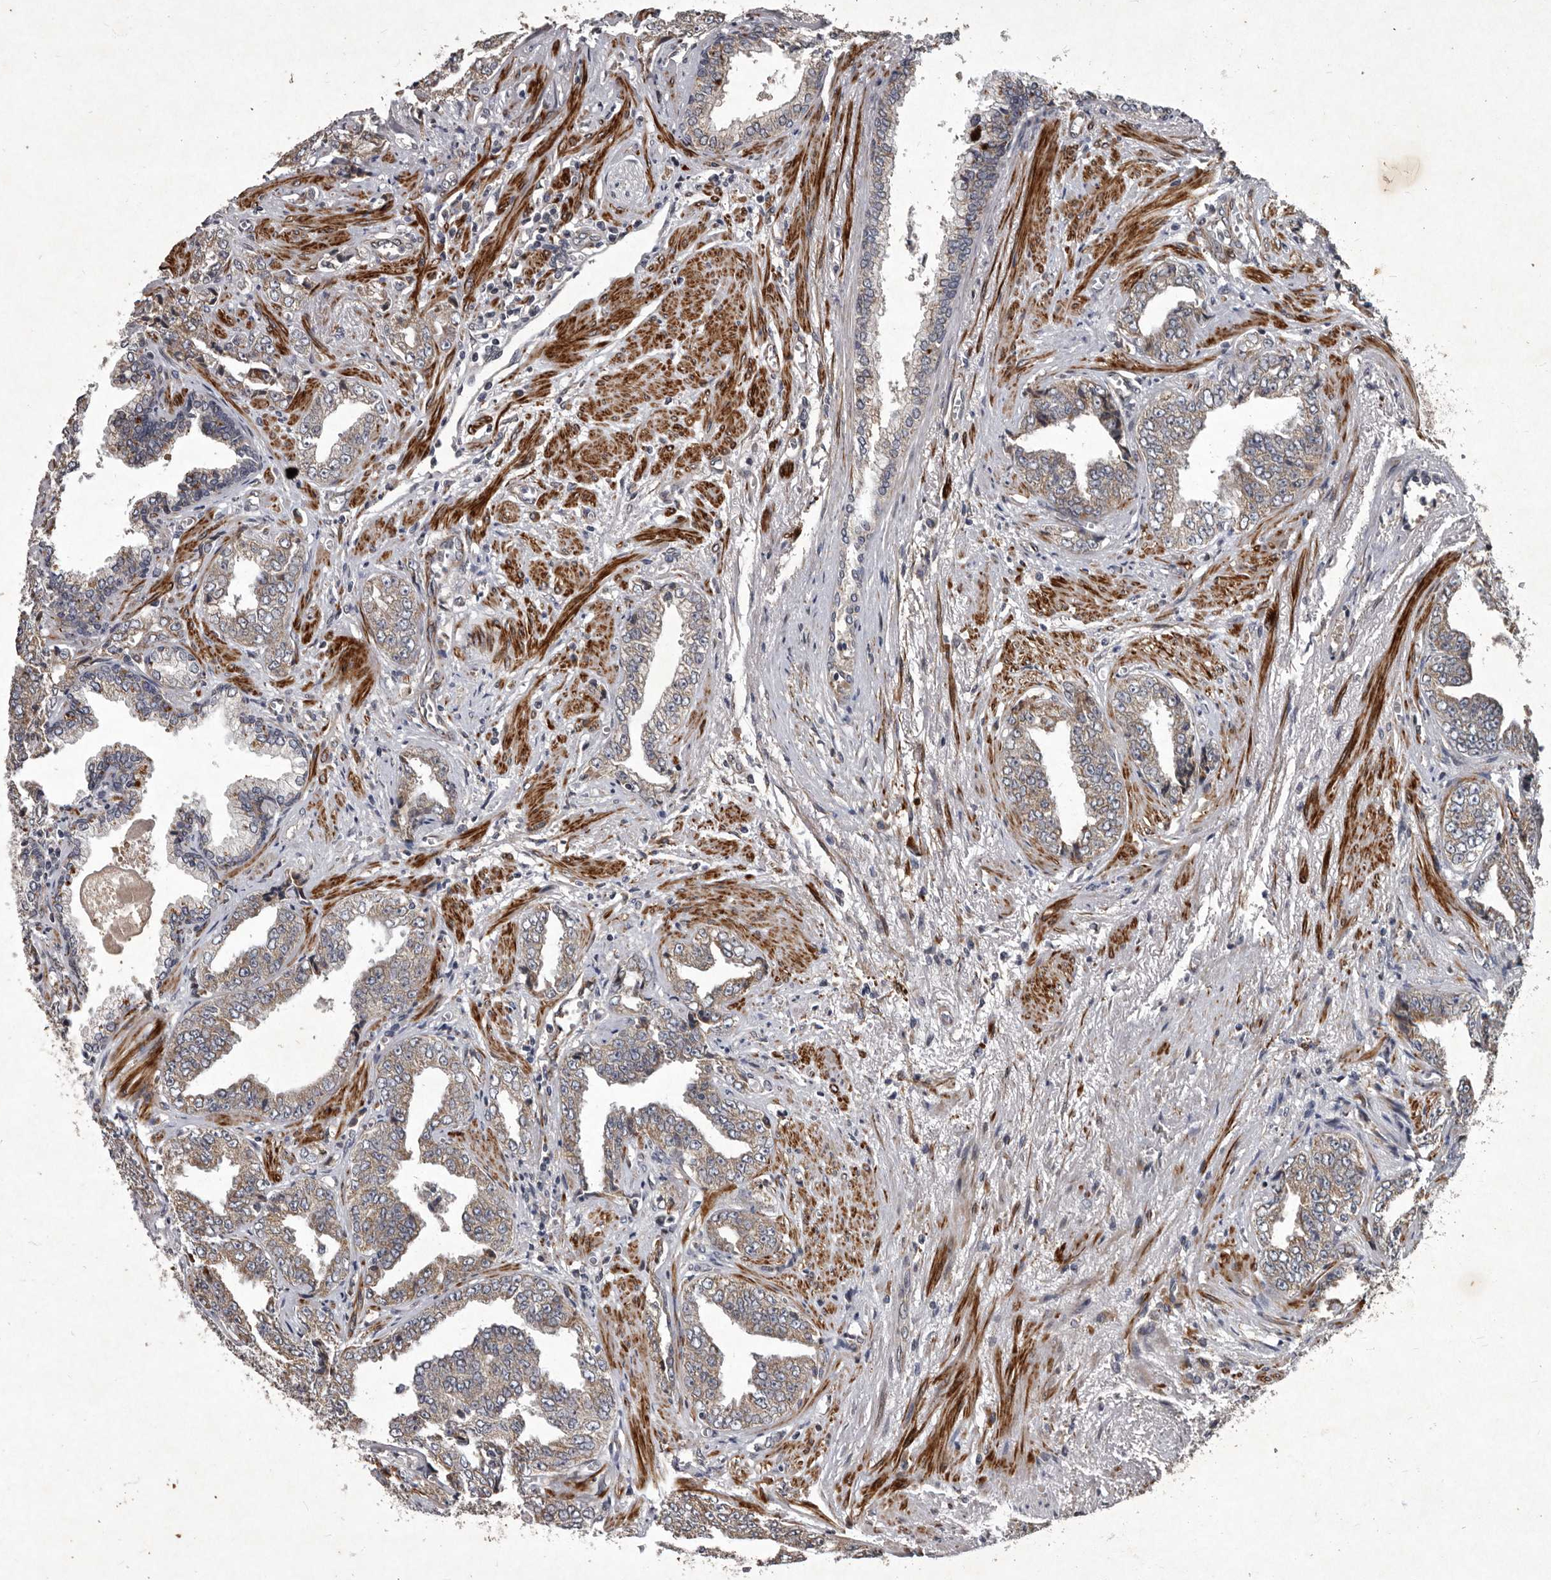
{"staining": {"intensity": "weak", "quantity": ">75%", "location": "cytoplasmic/membranous"}, "tissue": "prostate cancer", "cell_type": "Tumor cells", "image_type": "cancer", "snomed": [{"axis": "morphology", "description": "Adenocarcinoma, High grade"}, {"axis": "topography", "description": "Prostate"}], "caption": "A high-resolution image shows IHC staining of prostate cancer, which reveals weak cytoplasmic/membranous positivity in approximately >75% of tumor cells.", "gene": "MRPS15", "patient": {"sex": "male", "age": 71}}